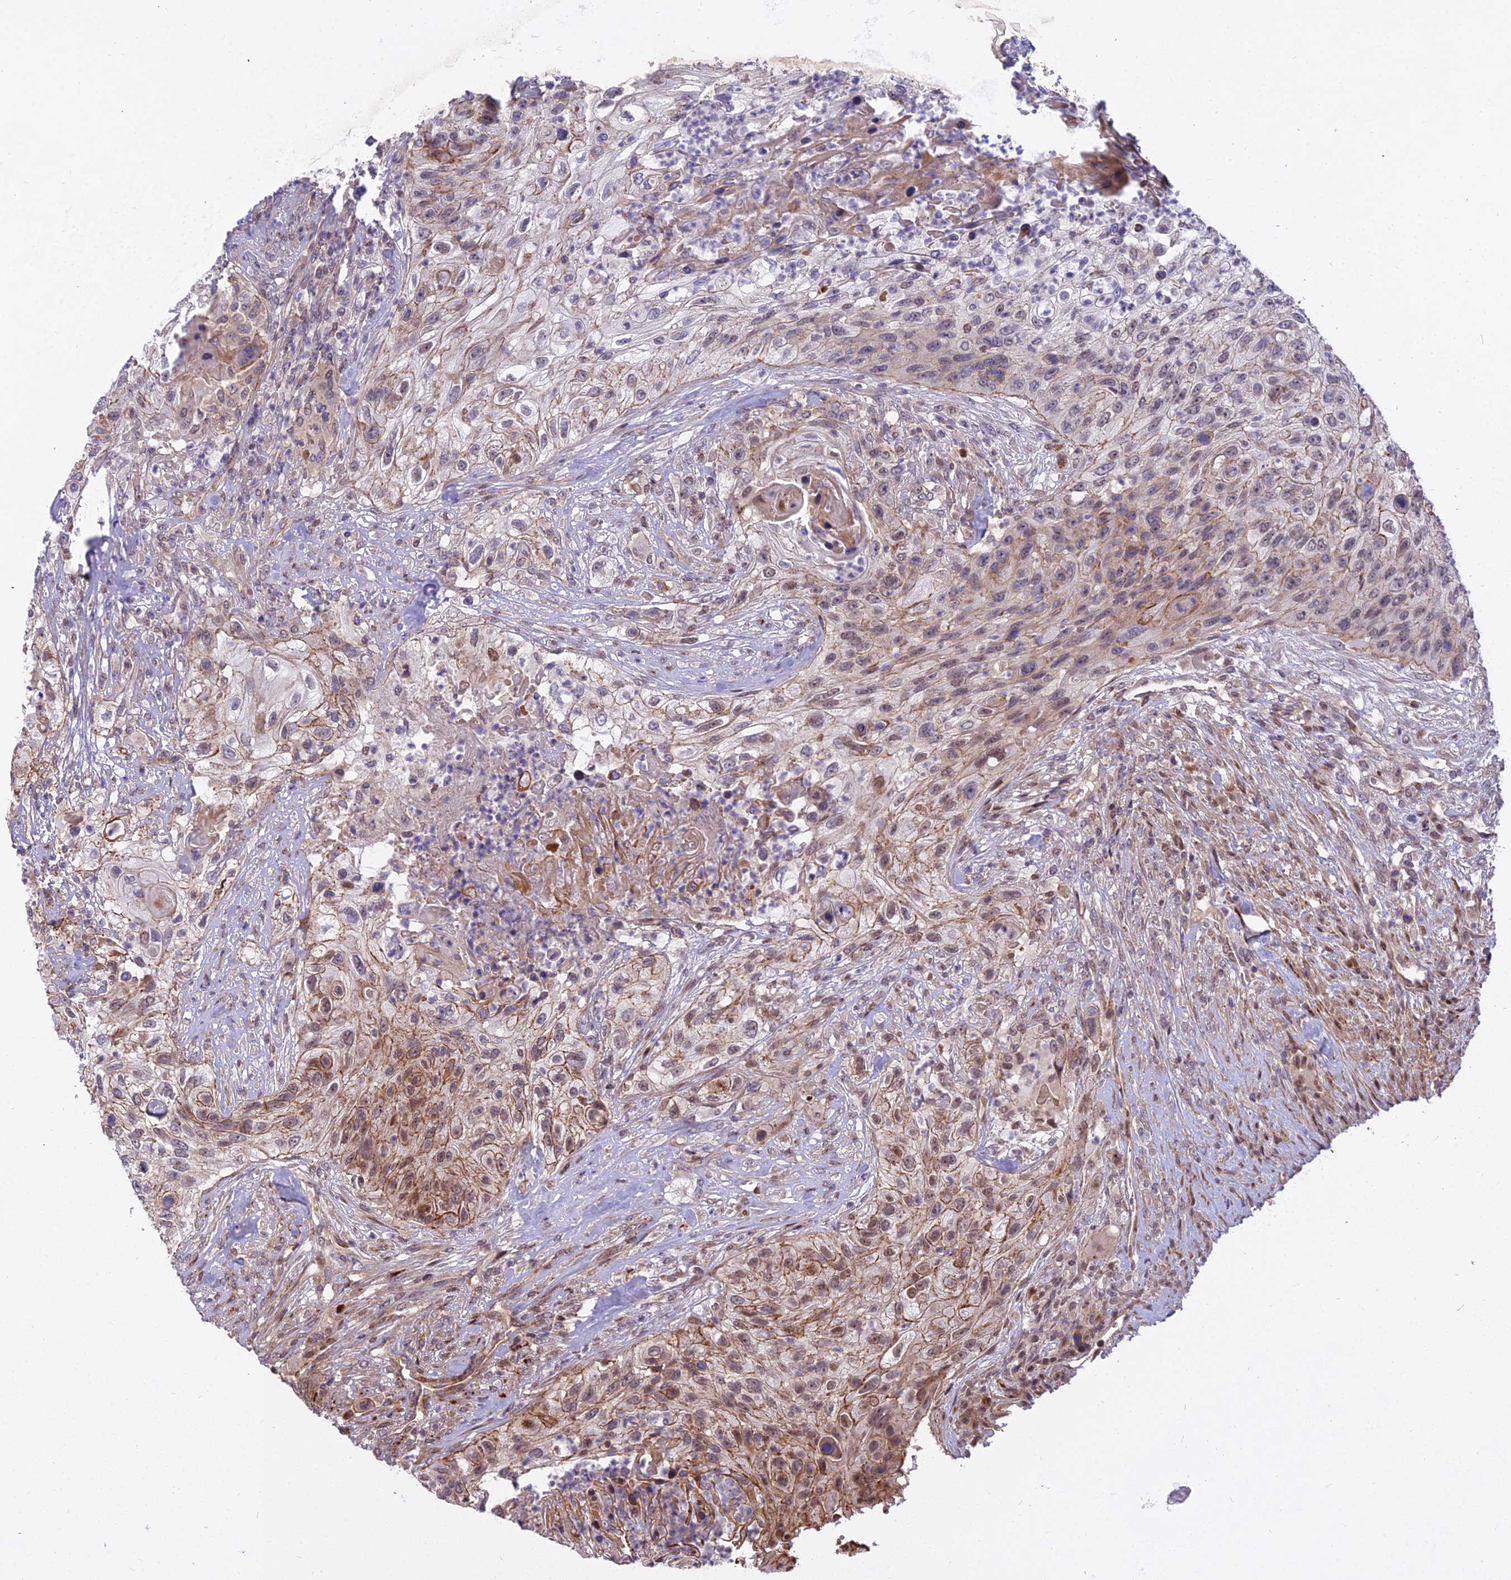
{"staining": {"intensity": "moderate", "quantity": "25%-75%", "location": "cytoplasmic/membranous"}, "tissue": "urothelial cancer", "cell_type": "Tumor cells", "image_type": "cancer", "snomed": [{"axis": "morphology", "description": "Urothelial carcinoma, High grade"}, {"axis": "topography", "description": "Urinary bladder"}], "caption": "Human urothelial carcinoma (high-grade) stained with a brown dye shows moderate cytoplasmic/membranous positive positivity in about 25%-75% of tumor cells.", "gene": "GLYATL3", "patient": {"sex": "female", "age": 60}}